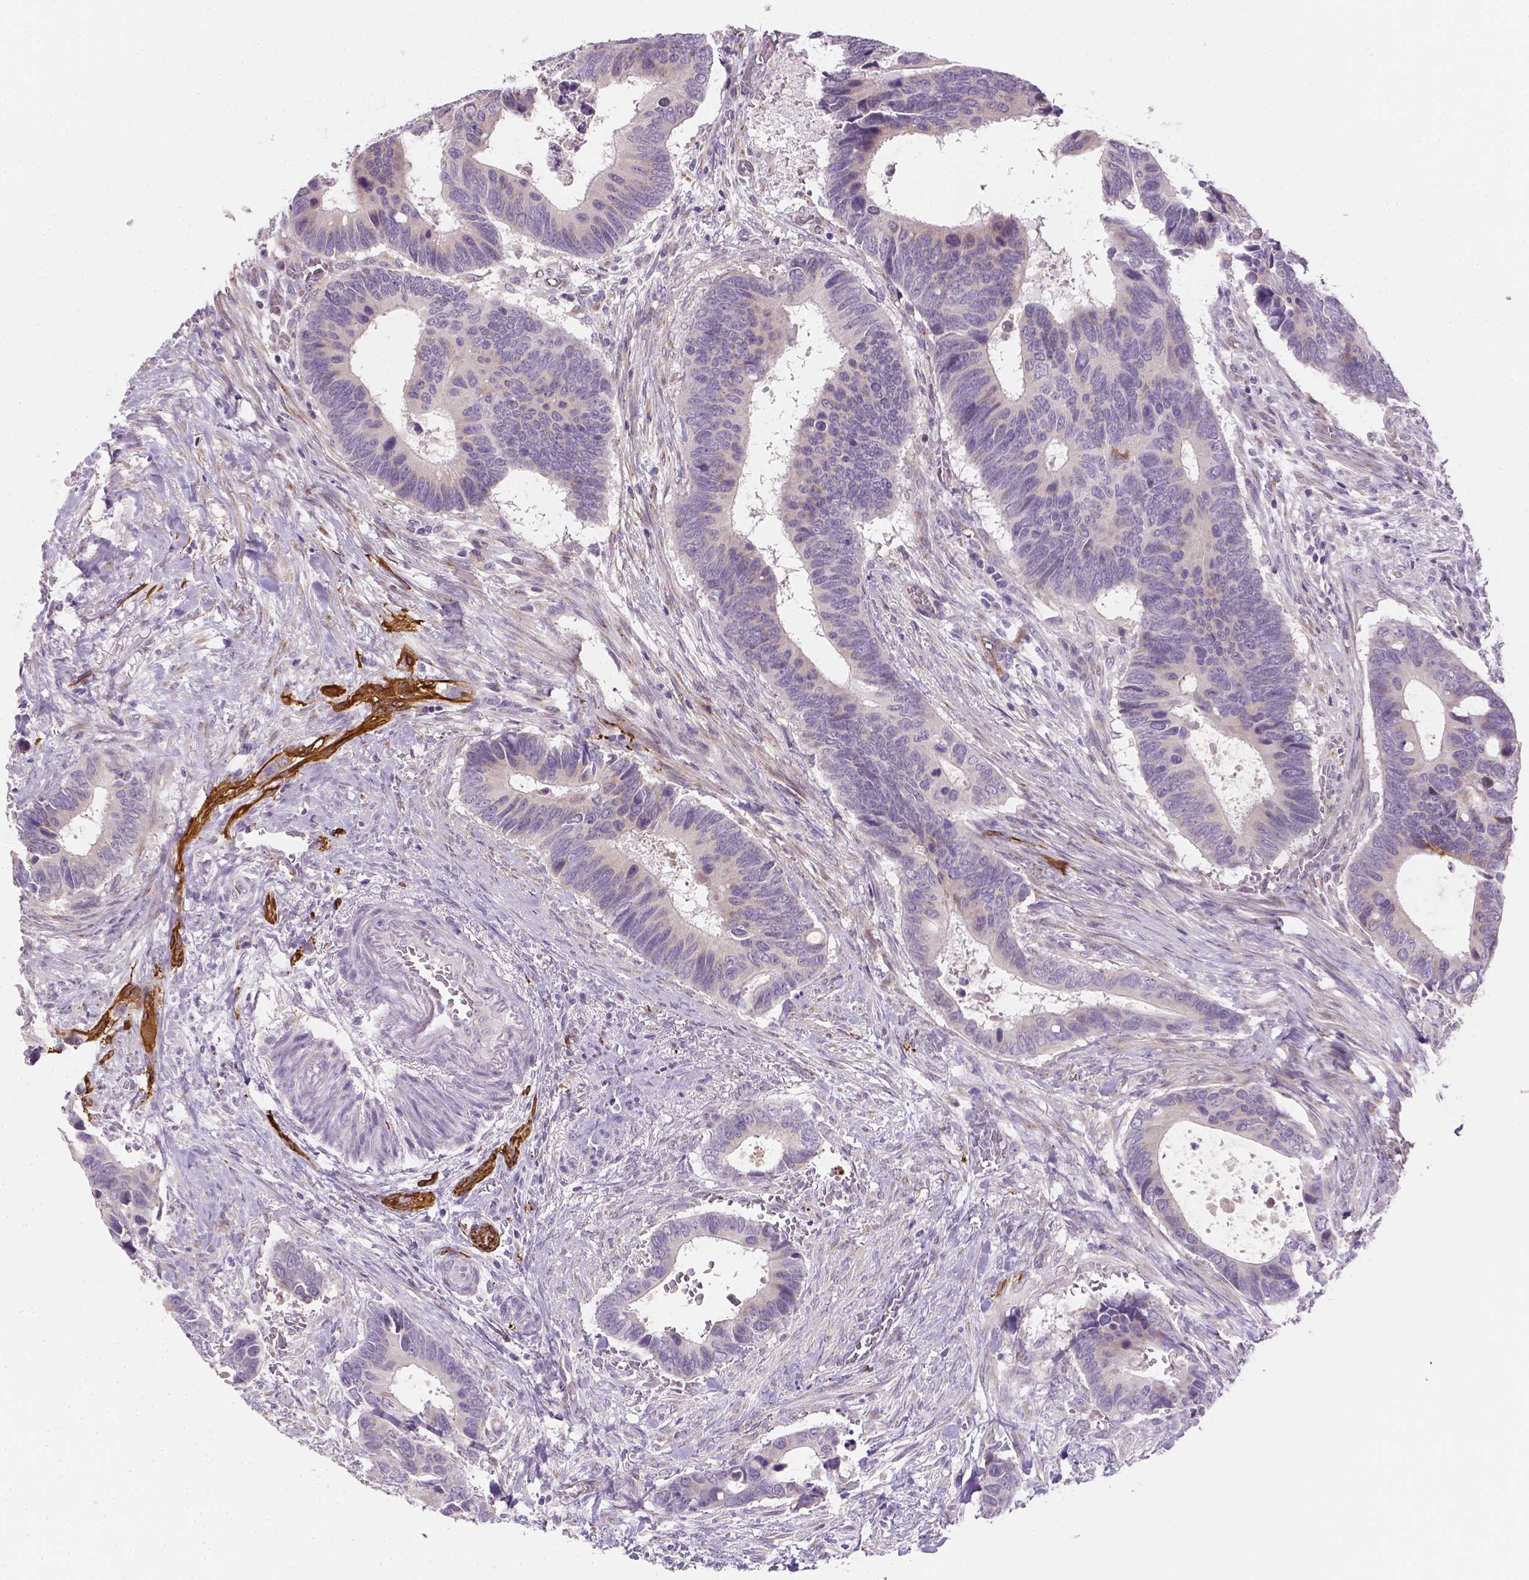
{"staining": {"intensity": "negative", "quantity": "none", "location": "none"}, "tissue": "colorectal cancer", "cell_type": "Tumor cells", "image_type": "cancer", "snomed": [{"axis": "morphology", "description": "Adenocarcinoma, NOS"}, {"axis": "topography", "description": "Colon"}], "caption": "Immunohistochemistry (IHC) of human colorectal adenocarcinoma shows no staining in tumor cells.", "gene": "CACNB1", "patient": {"sex": "male", "age": 49}}